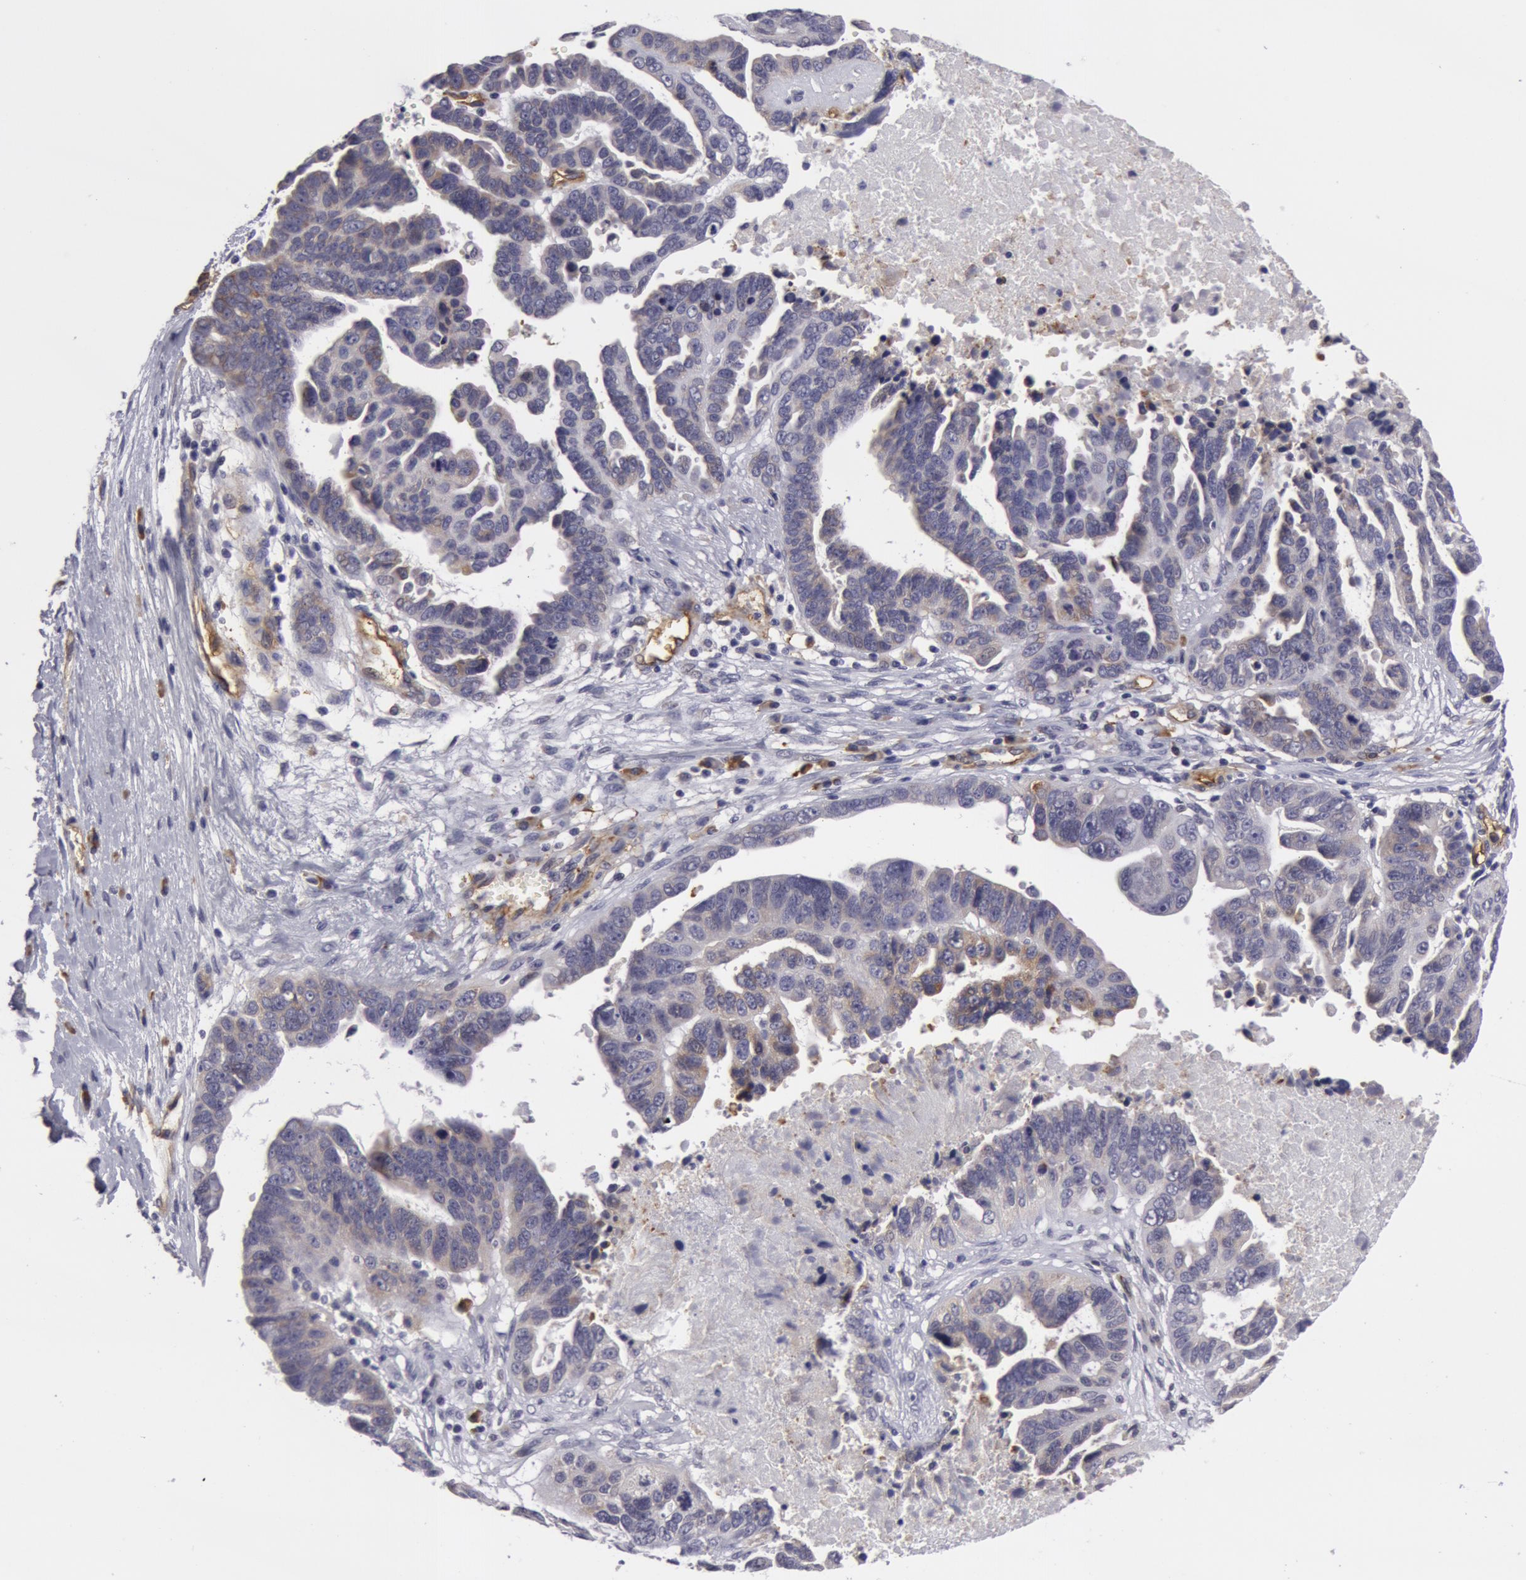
{"staining": {"intensity": "weak", "quantity": "<25%", "location": "cytoplasmic/membranous"}, "tissue": "ovarian cancer", "cell_type": "Tumor cells", "image_type": "cancer", "snomed": [{"axis": "morphology", "description": "Carcinoma, endometroid"}, {"axis": "morphology", "description": "Cystadenocarcinoma, serous, NOS"}, {"axis": "topography", "description": "Ovary"}], "caption": "Protein analysis of endometroid carcinoma (ovarian) exhibits no significant positivity in tumor cells.", "gene": "IL23A", "patient": {"sex": "female", "age": 45}}